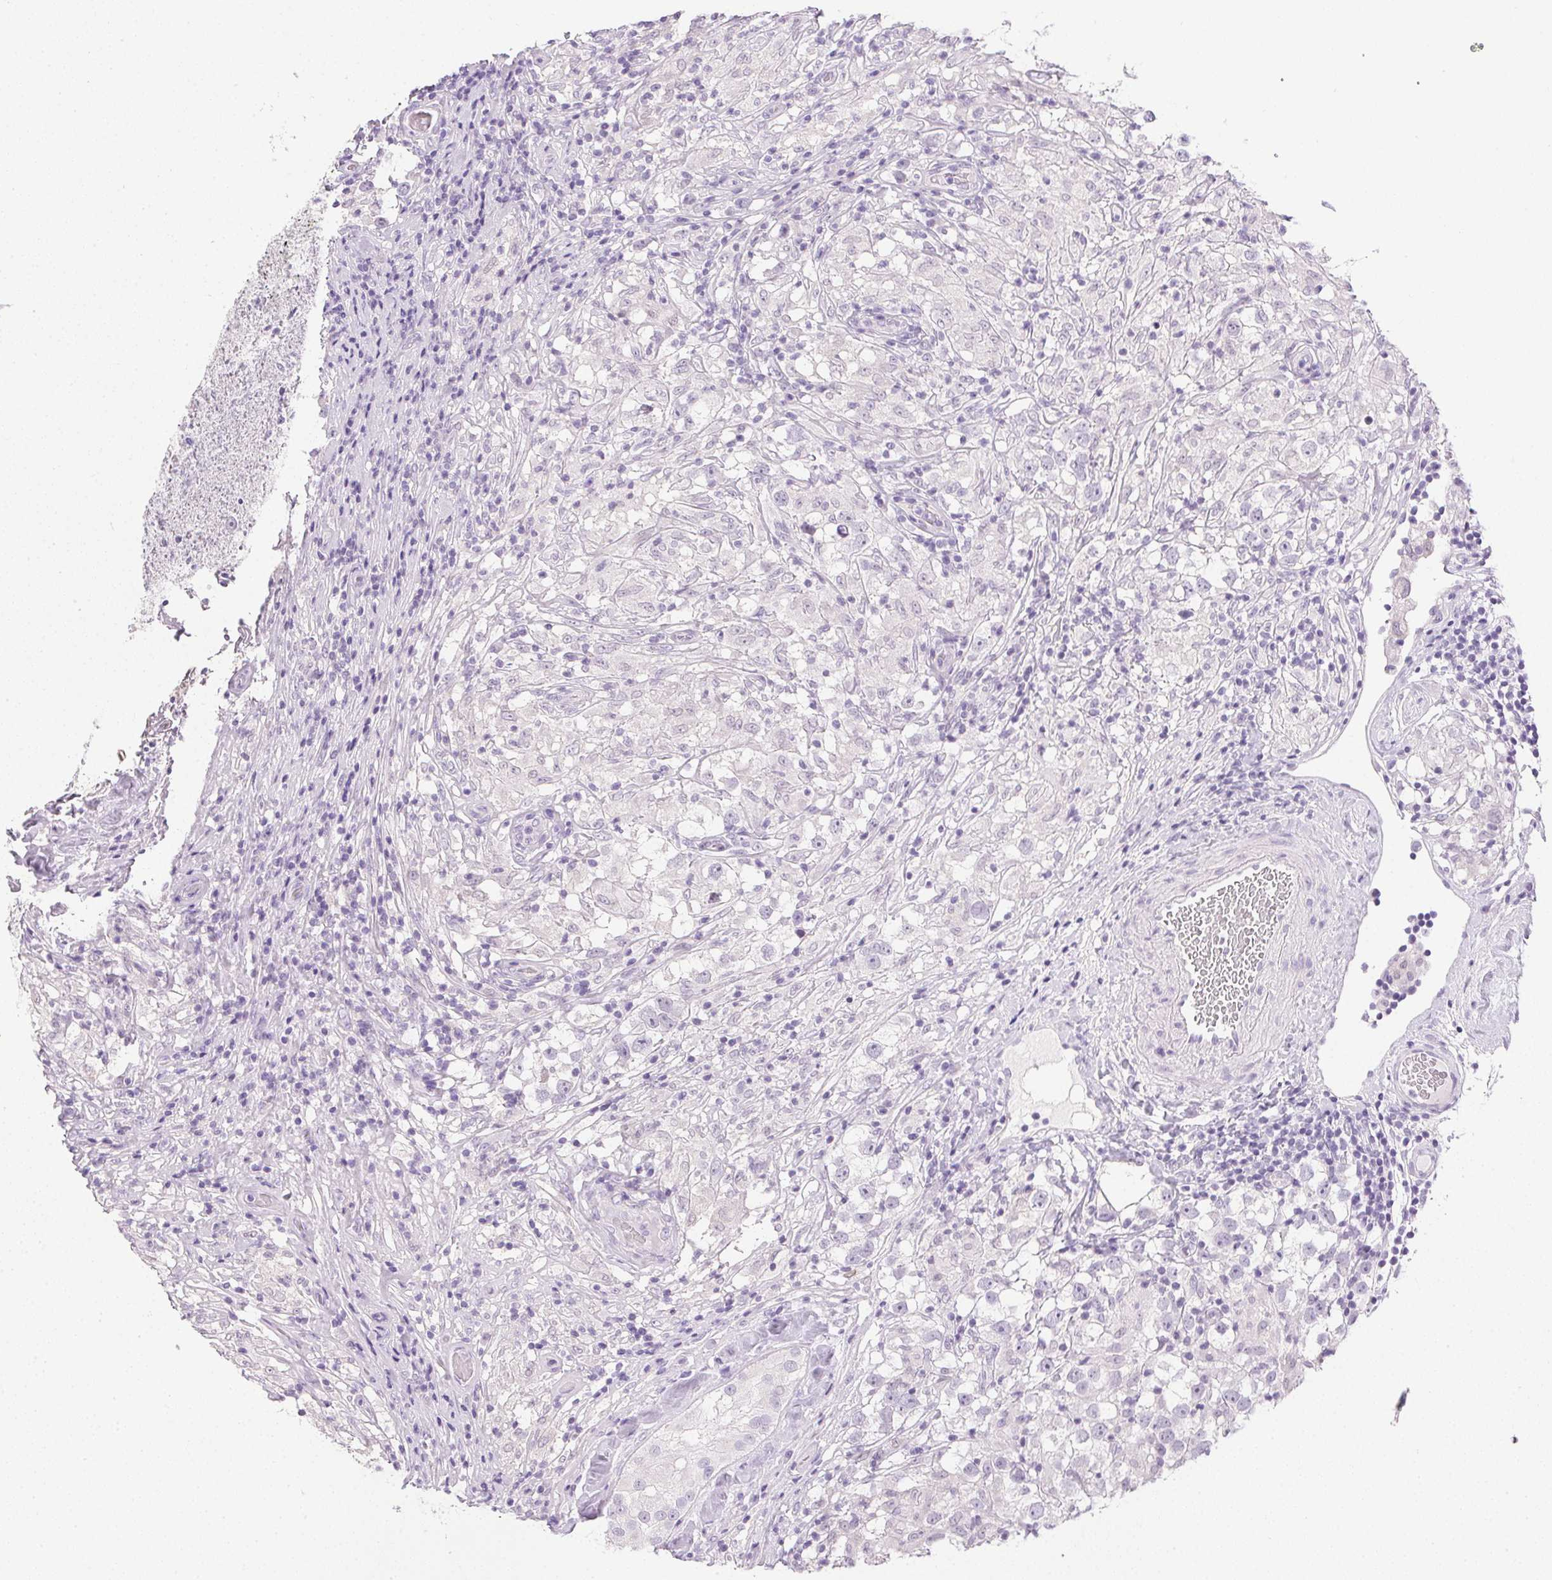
{"staining": {"intensity": "negative", "quantity": "none", "location": "none"}, "tissue": "testis cancer", "cell_type": "Tumor cells", "image_type": "cancer", "snomed": [{"axis": "morphology", "description": "Seminoma, NOS"}, {"axis": "topography", "description": "Testis"}], "caption": "A micrograph of human seminoma (testis) is negative for staining in tumor cells.", "gene": "PRL", "patient": {"sex": "male", "age": 46}}